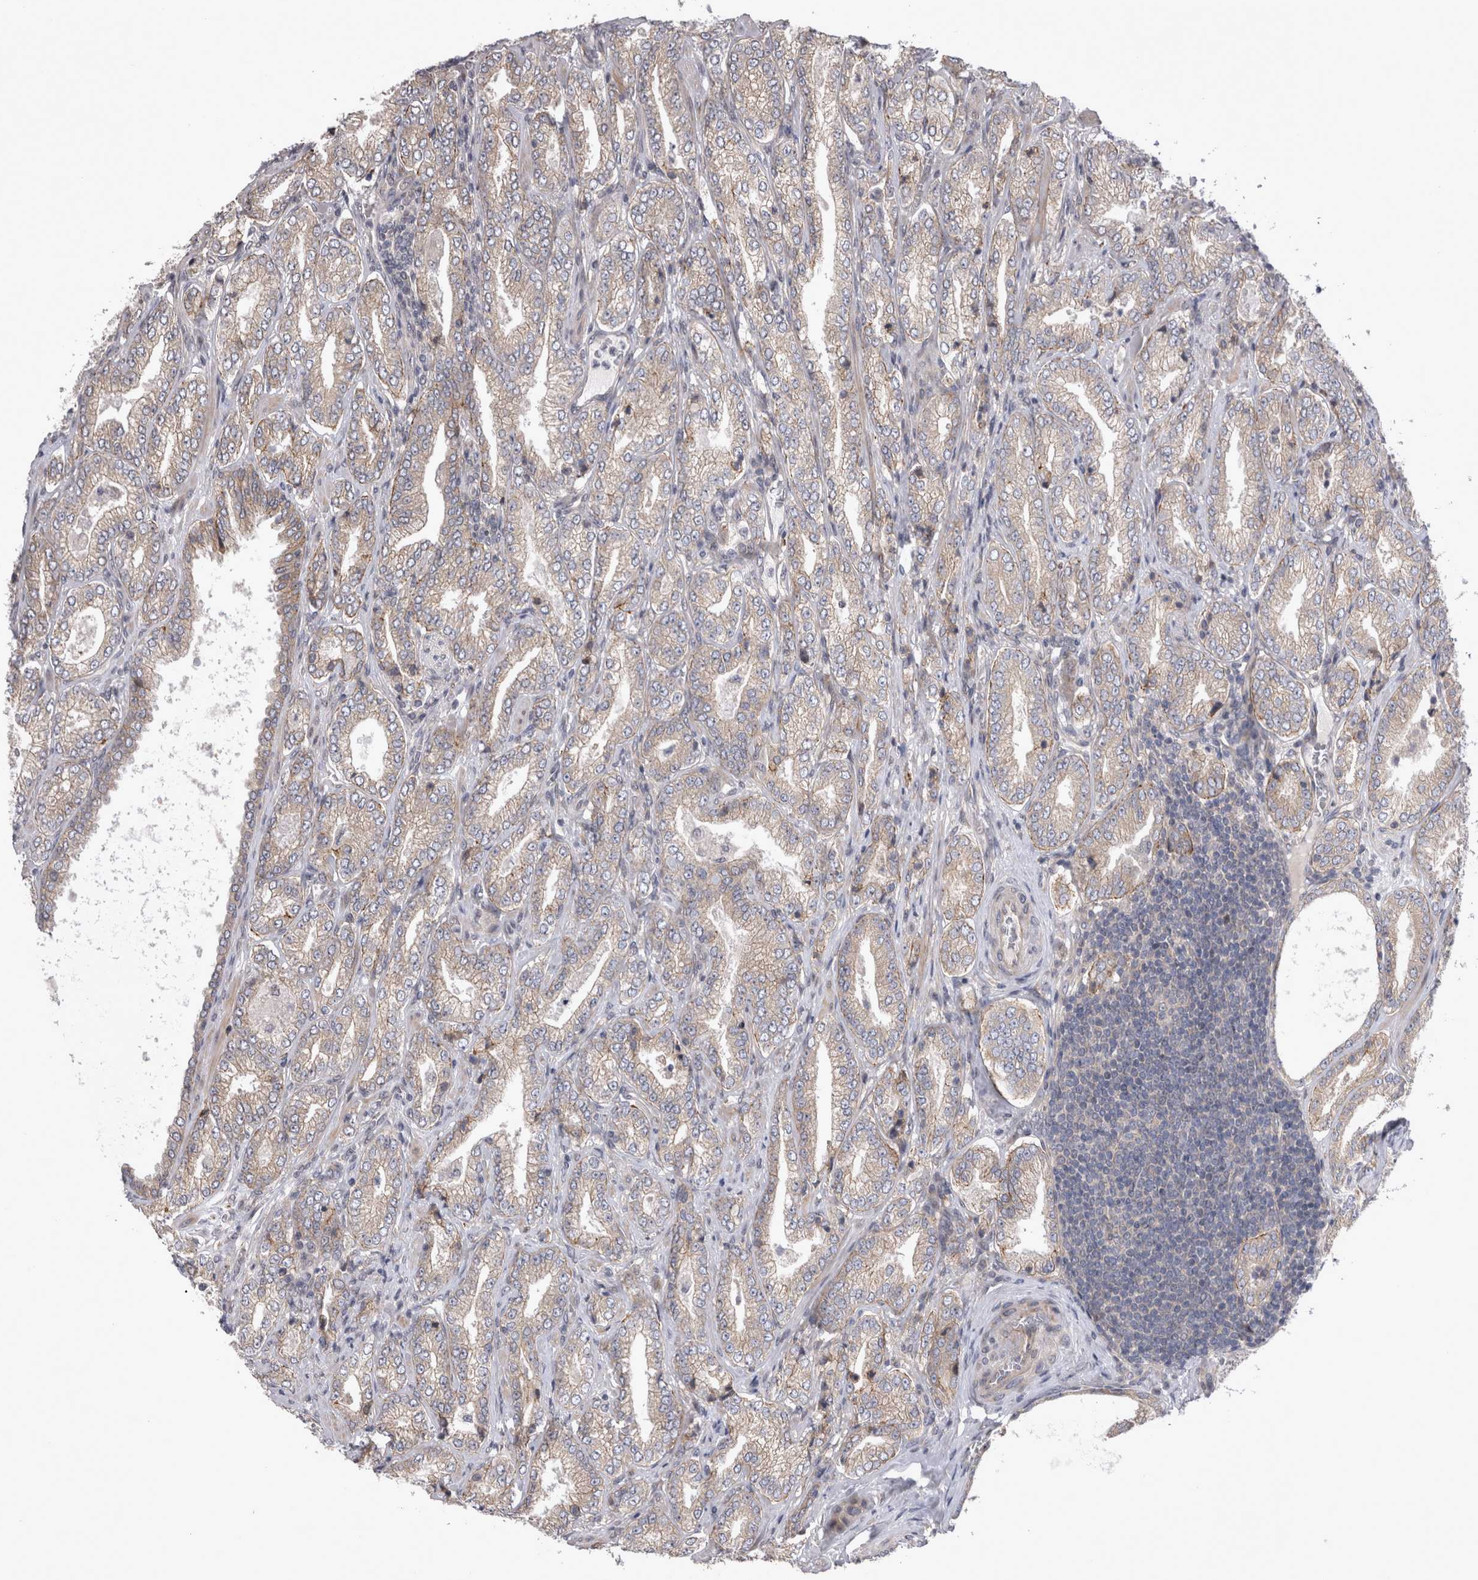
{"staining": {"intensity": "weak", "quantity": "25%-75%", "location": "cytoplasmic/membranous"}, "tissue": "prostate cancer", "cell_type": "Tumor cells", "image_type": "cancer", "snomed": [{"axis": "morphology", "description": "Adenocarcinoma, Low grade"}, {"axis": "topography", "description": "Prostate"}], "caption": "The histopathology image reveals a brown stain indicating the presence of a protein in the cytoplasmic/membranous of tumor cells in adenocarcinoma (low-grade) (prostate). Nuclei are stained in blue.", "gene": "NENF", "patient": {"sex": "male", "age": 62}}